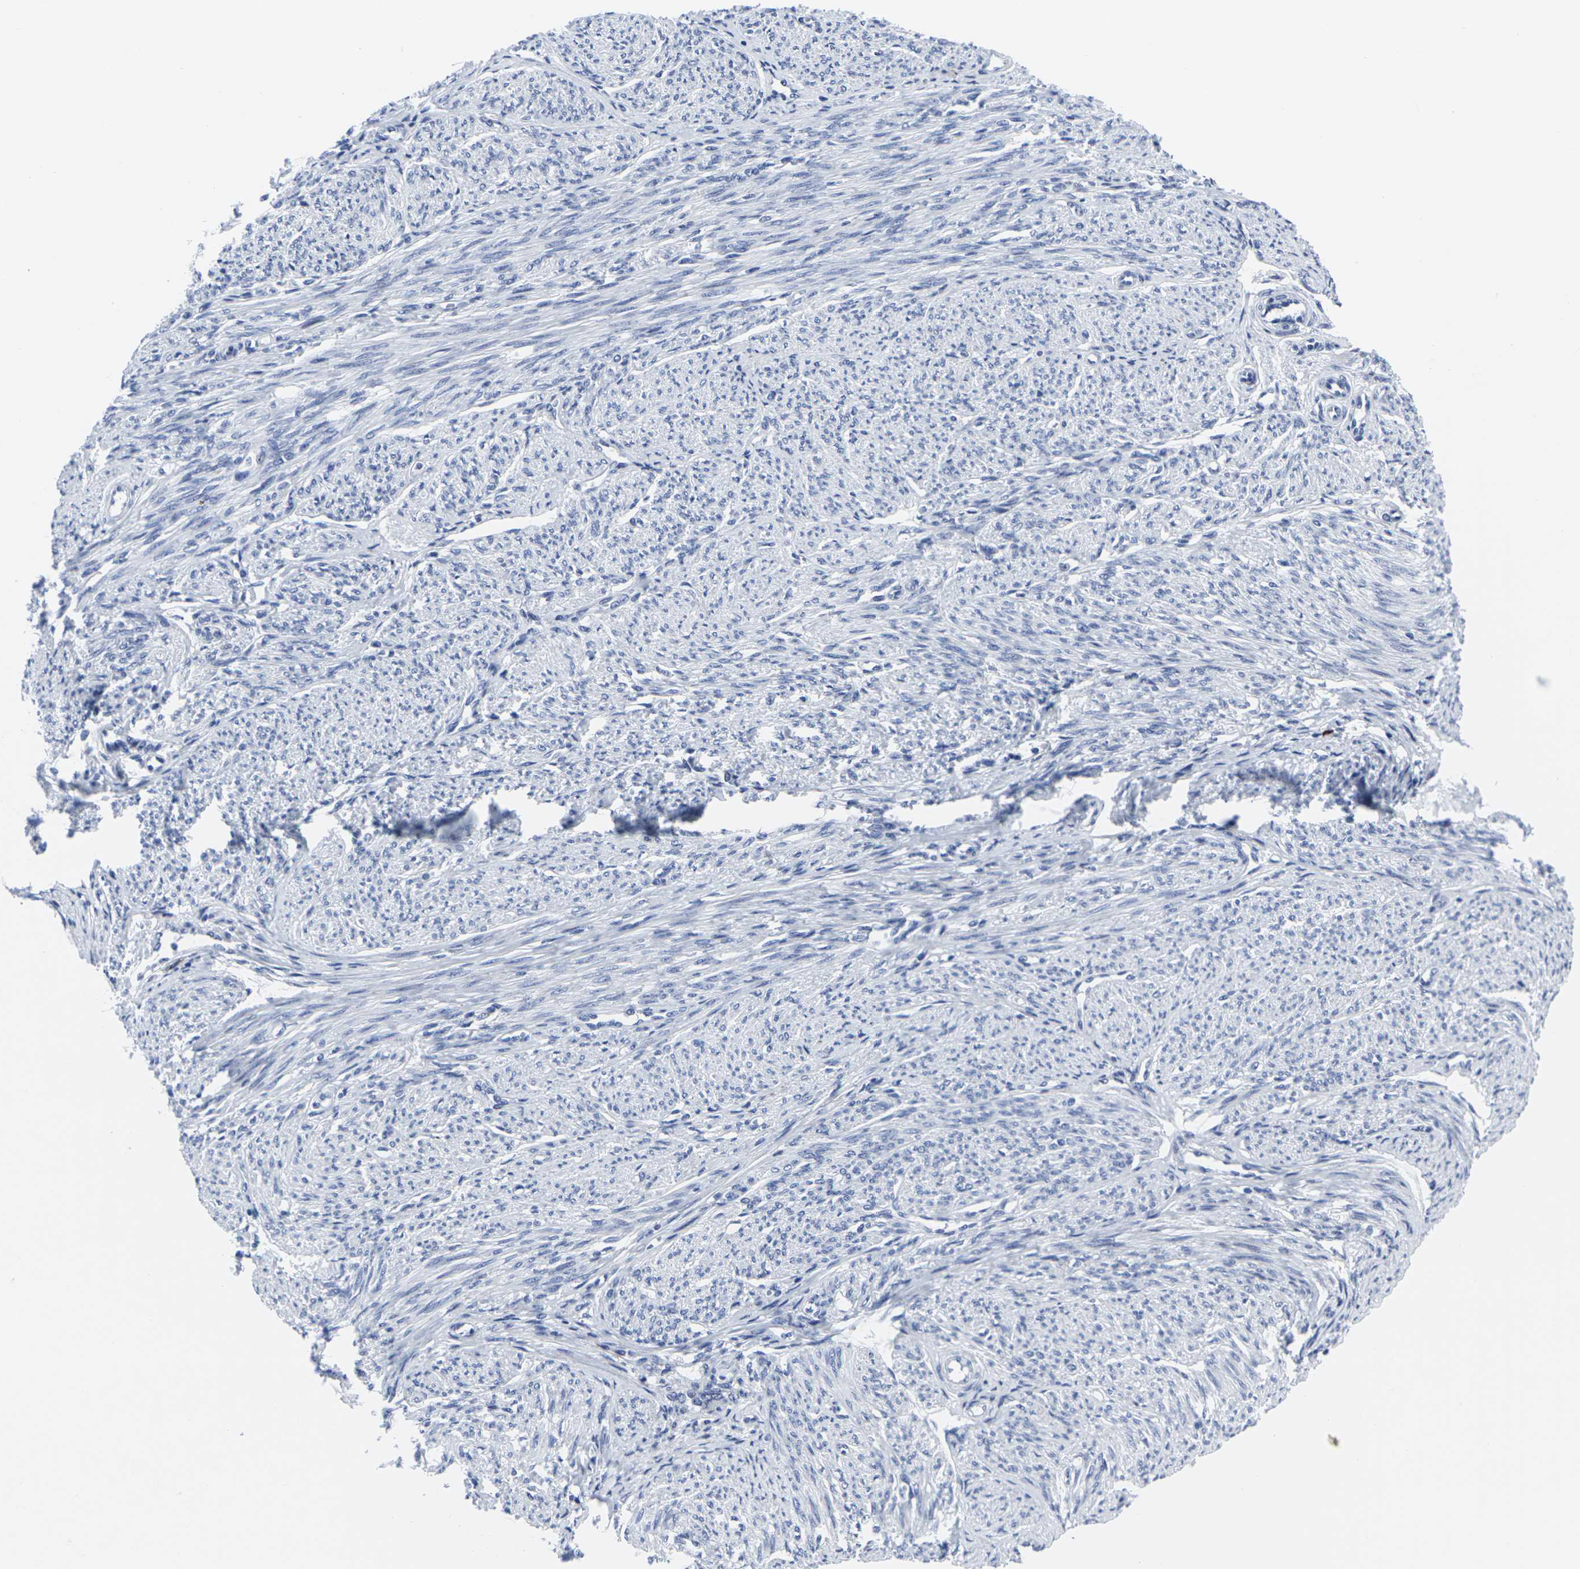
{"staining": {"intensity": "negative", "quantity": "none", "location": "none"}, "tissue": "smooth muscle", "cell_type": "Smooth muscle cells", "image_type": "normal", "snomed": [{"axis": "morphology", "description": "Normal tissue, NOS"}, {"axis": "topography", "description": "Smooth muscle"}], "caption": "Immunohistochemical staining of normal human smooth muscle shows no significant expression in smooth muscle cells. The staining was performed using DAB to visualize the protein expression in brown, while the nuclei were stained in blue with hematoxylin (Magnification: 20x).", "gene": "RPN1", "patient": {"sex": "female", "age": 65}}